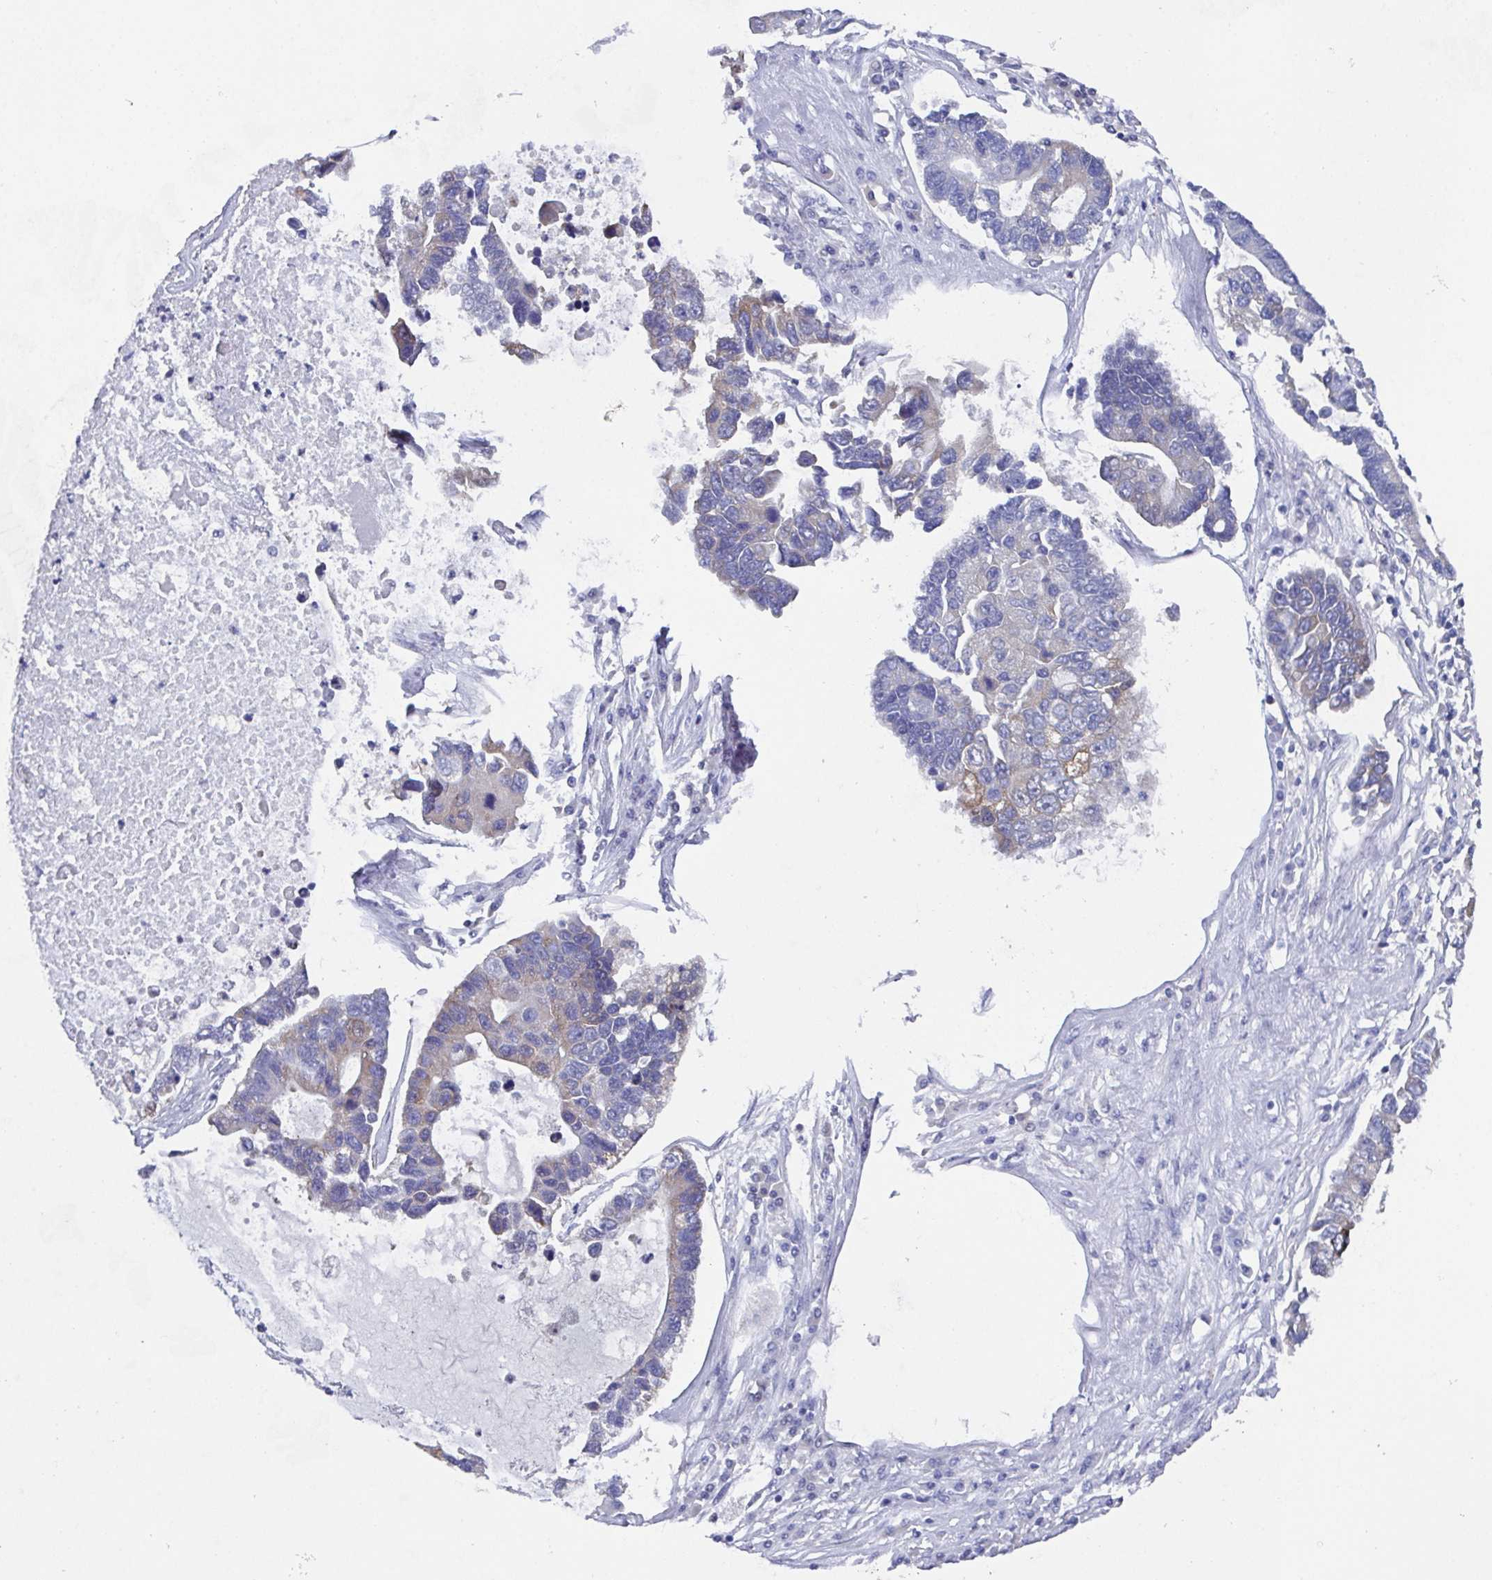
{"staining": {"intensity": "weak", "quantity": "<25%", "location": "cytoplasmic/membranous"}, "tissue": "lung cancer", "cell_type": "Tumor cells", "image_type": "cancer", "snomed": [{"axis": "morphology", "description": "Adenocarcinoma, NOS"}, {"axis": "topography", "description": "Bronchus"}, {"axis": "topography", "description": "Lung"}], "caption": "The IHC histopathology image has no significant staining in tumor cells of lung cancer tissue.", "gene": "SSC4D", "patient": {"sex": "female", "age": 51}}